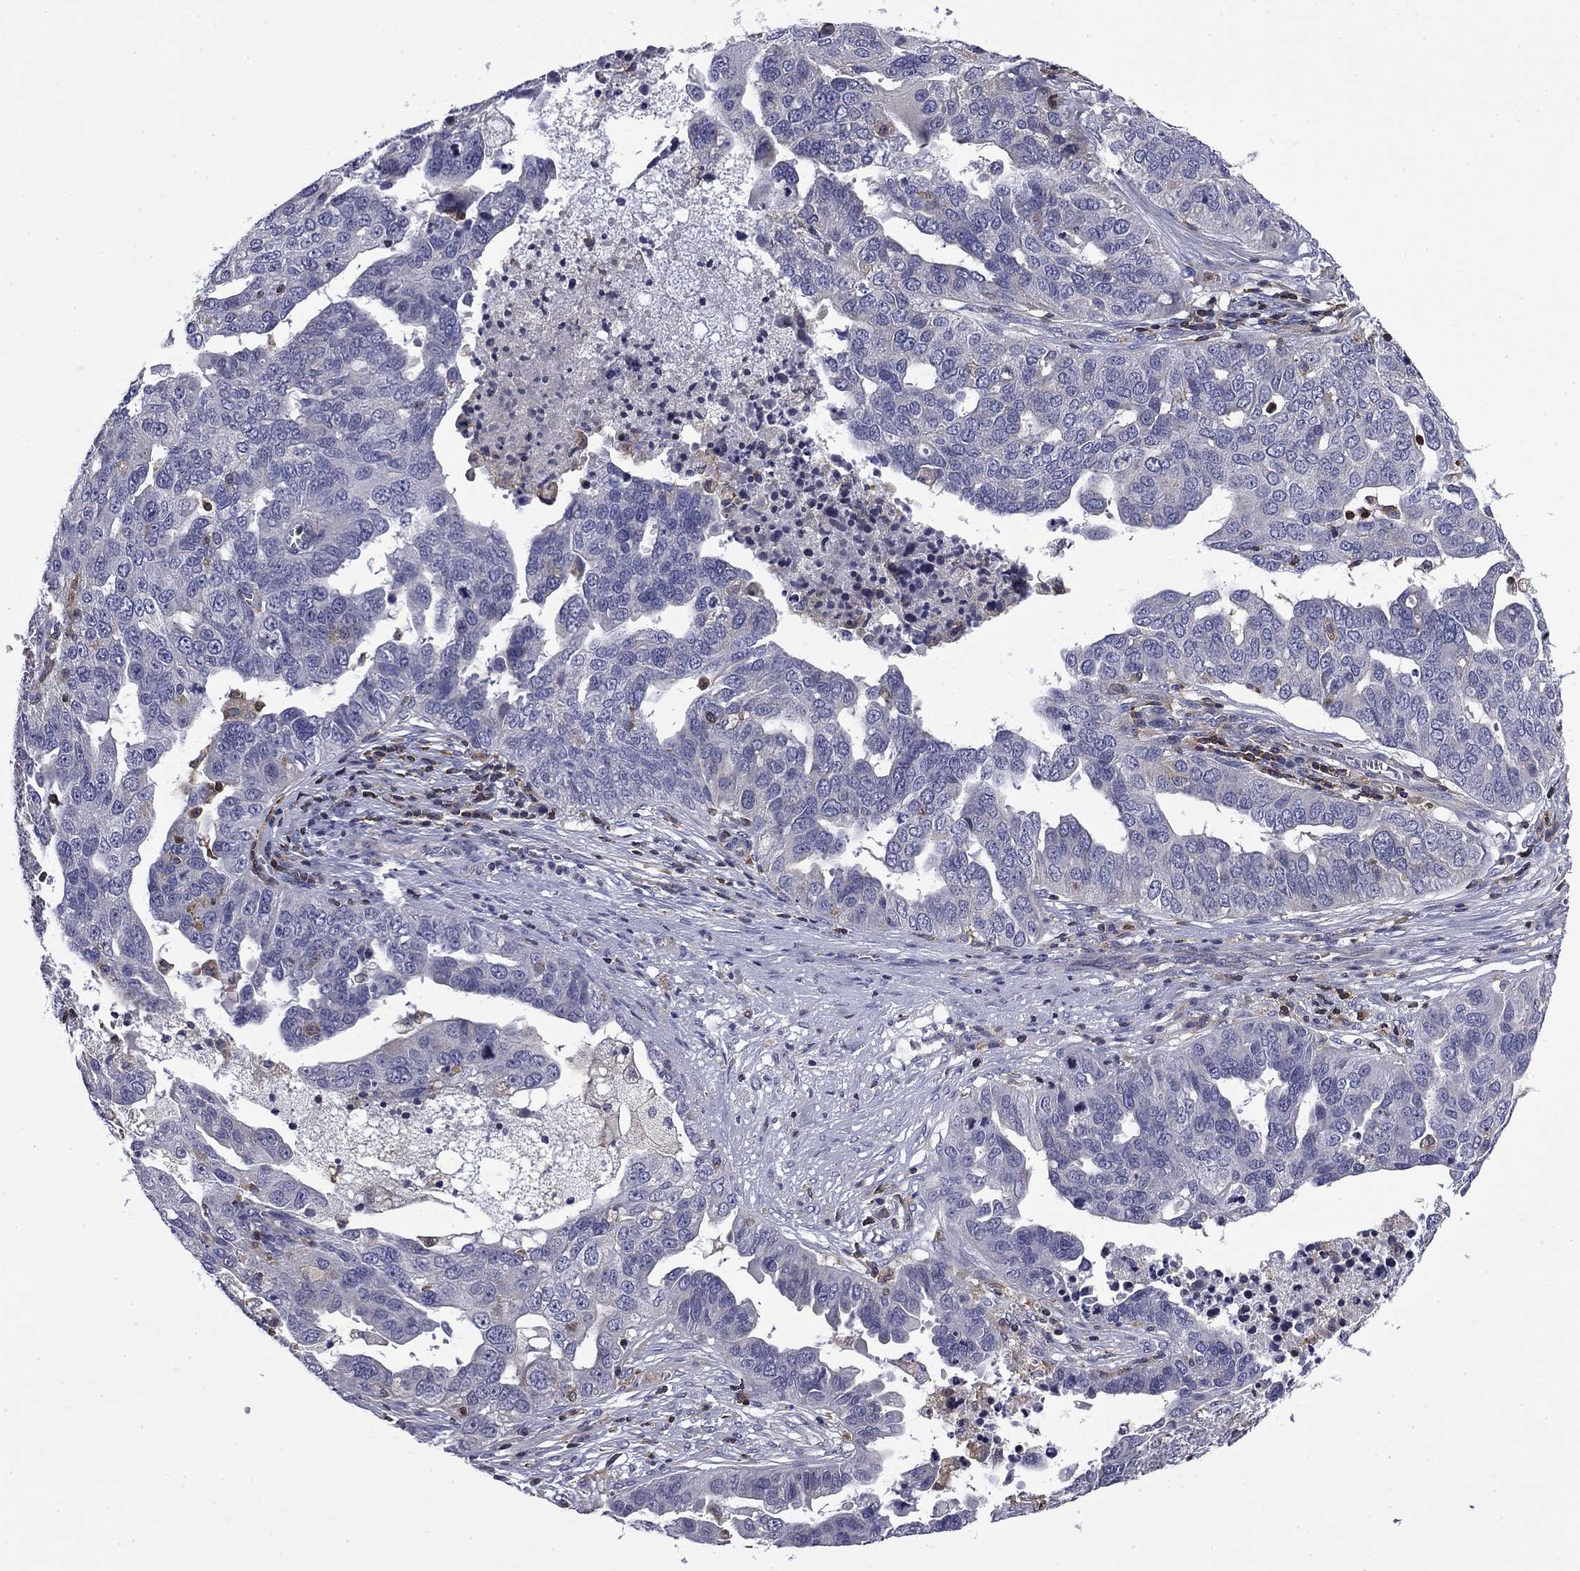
{"staining": {"intensity": "negative", "quantity": "none", "location": "none"}, "tissue": "ovarian cancer", "cell_type": "Tumor cells", "image_type": "cancer", "snomed": [{"axis": "morphology", "description": "Carcinoma, endometroid"}, {"axis": "topography", "description": "Soft tissue"}, {"axis": "topography", "description": "Ovary"}], "caption": "IHC of human ovarian cancer reveals no expression in tumor cells.", "gene": "ARHGAP45", "patient": {"sex": "female", "age": 52}}